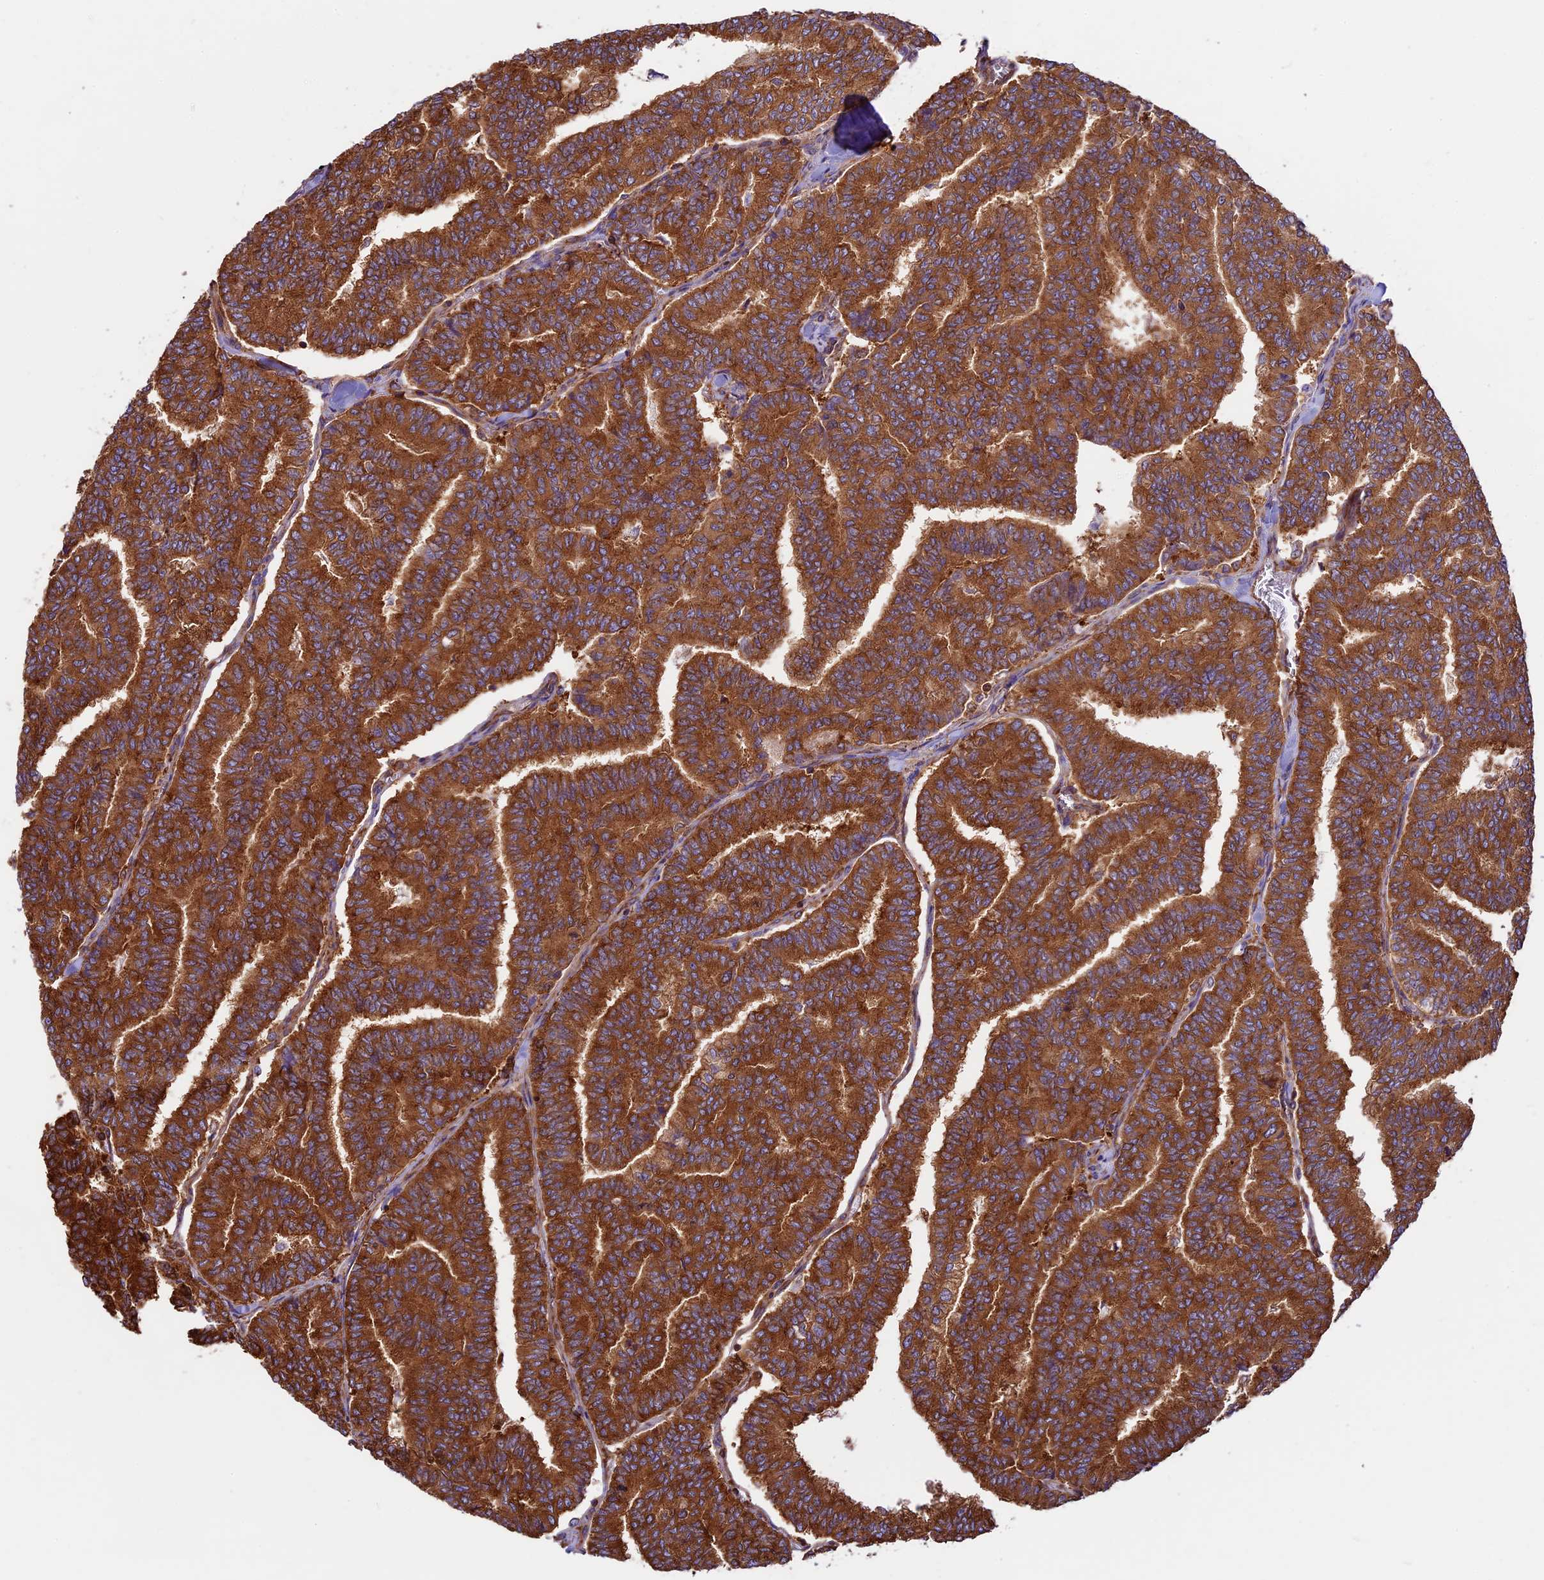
{"staining": {"intensity": "strong", "quantity": ">75%", "location": "cytoplasmic/membranous"}, "tissue": "thyroid cancer", "cell_type": "Tumor cells", "image_type": "cancer", "snomed": [{"axis": "morphology", "description": "Papillary adenocarcinoma, NOS"}, {"axis": "topography", "description": "Thyroid gland"}], "caption": "This image displays immunohistochemistry (IHC) staining of human thyroid cancer, with high strong cytoplasmic/membranous positivity in about >75% of tumor cells.", "gene": "KARS1", "patient": {"sex": "female", "age": 35}}